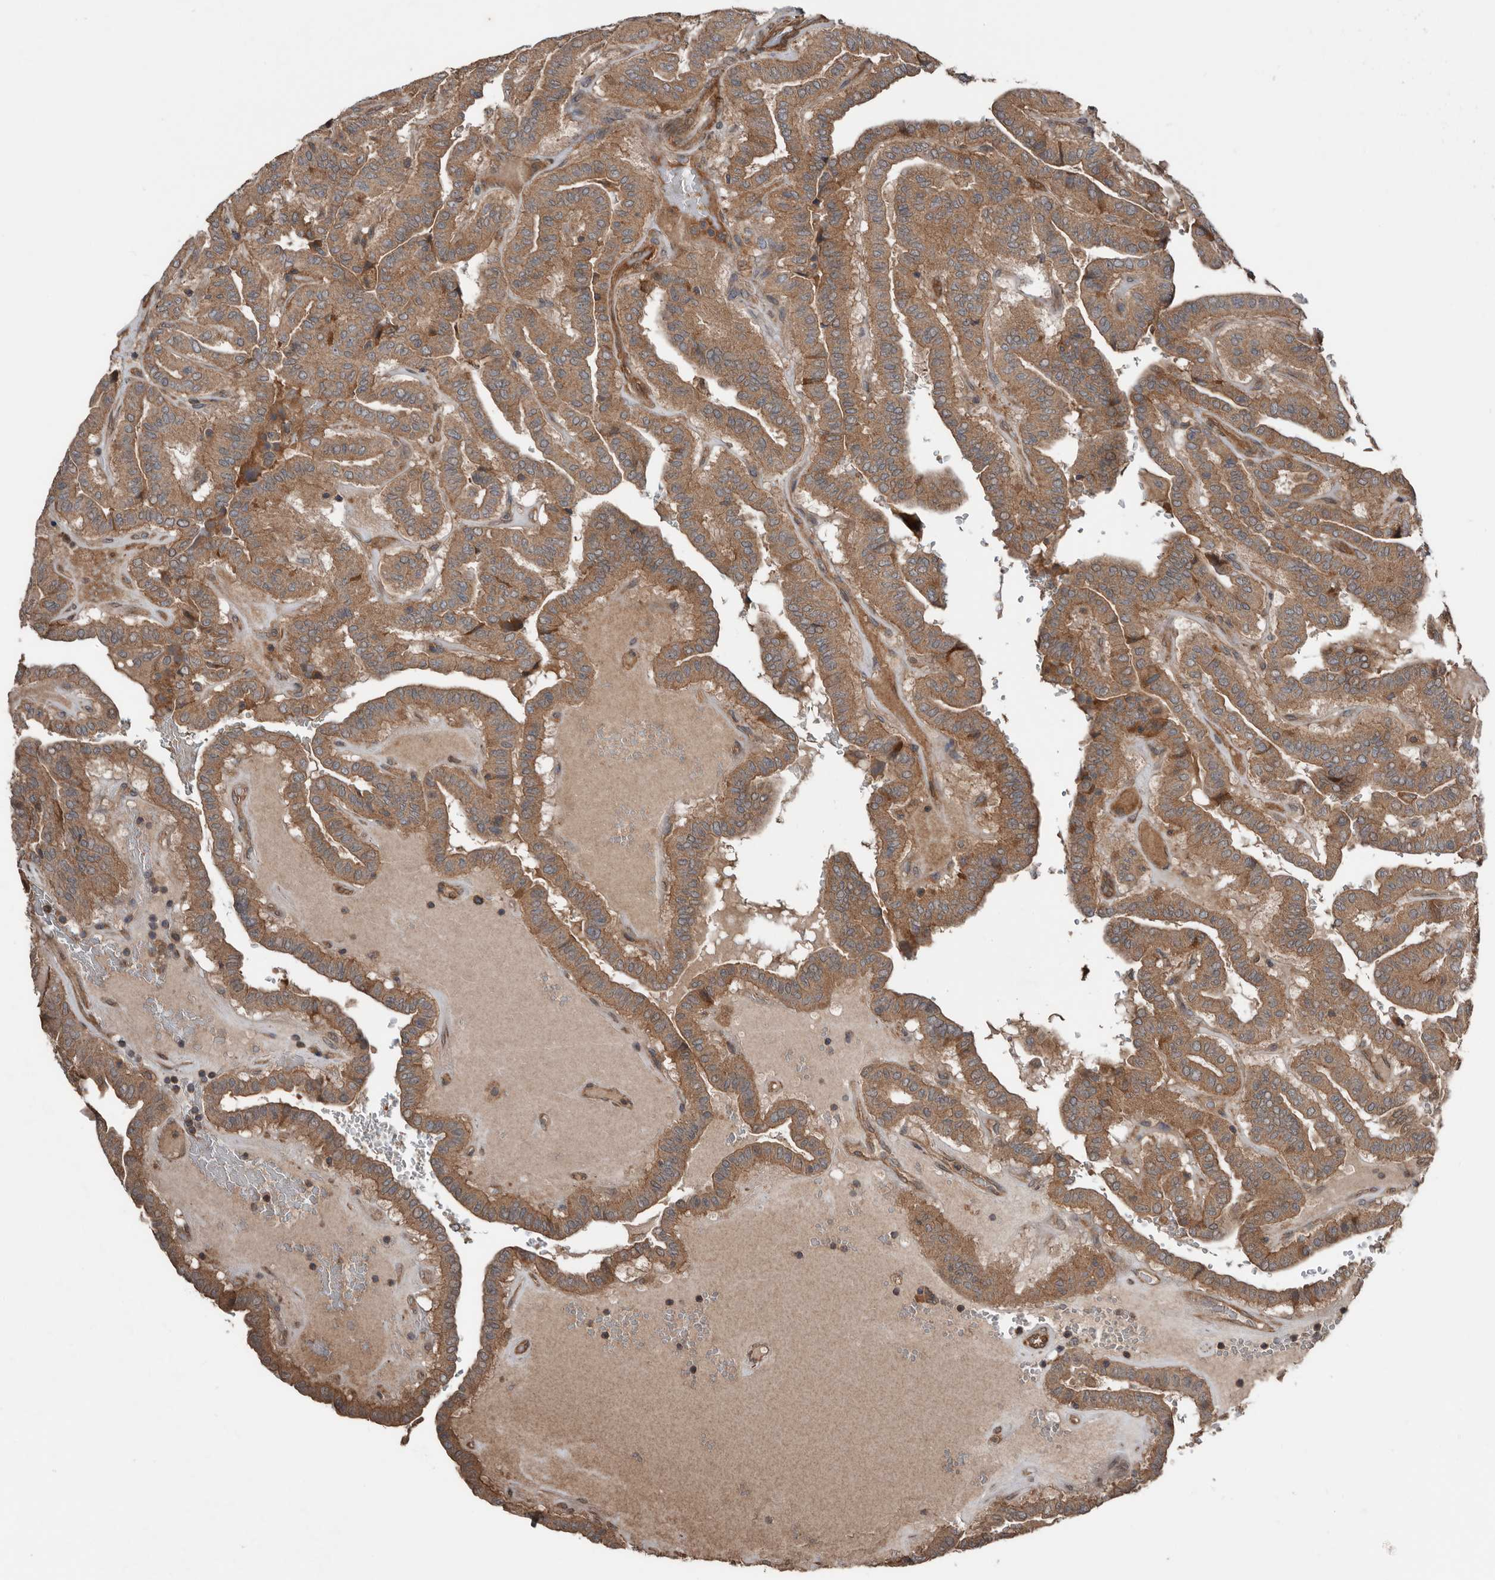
{"staining": {"intensity": "moderate", "quantity": ">75%", "location": "cytoplasmic/membranous"}, "tissue": "thyroid cancer", "cell_type": "Tumor cells", "image_type": "cancer", "snomed": [{"axis": "morphology", "description": "Papillary adenocarcinoma, NOS"}, {"axis": "topography", "description": "Thyroid gland"}], "caption": "Human thyroid cancer stained for a protein (brown) exhibits moderate cytoplasmic/membranous positive expression in about >75% of tumor cells.", "gene": "DNAJB4", "patient": {"sex": "male", "age": 77}}